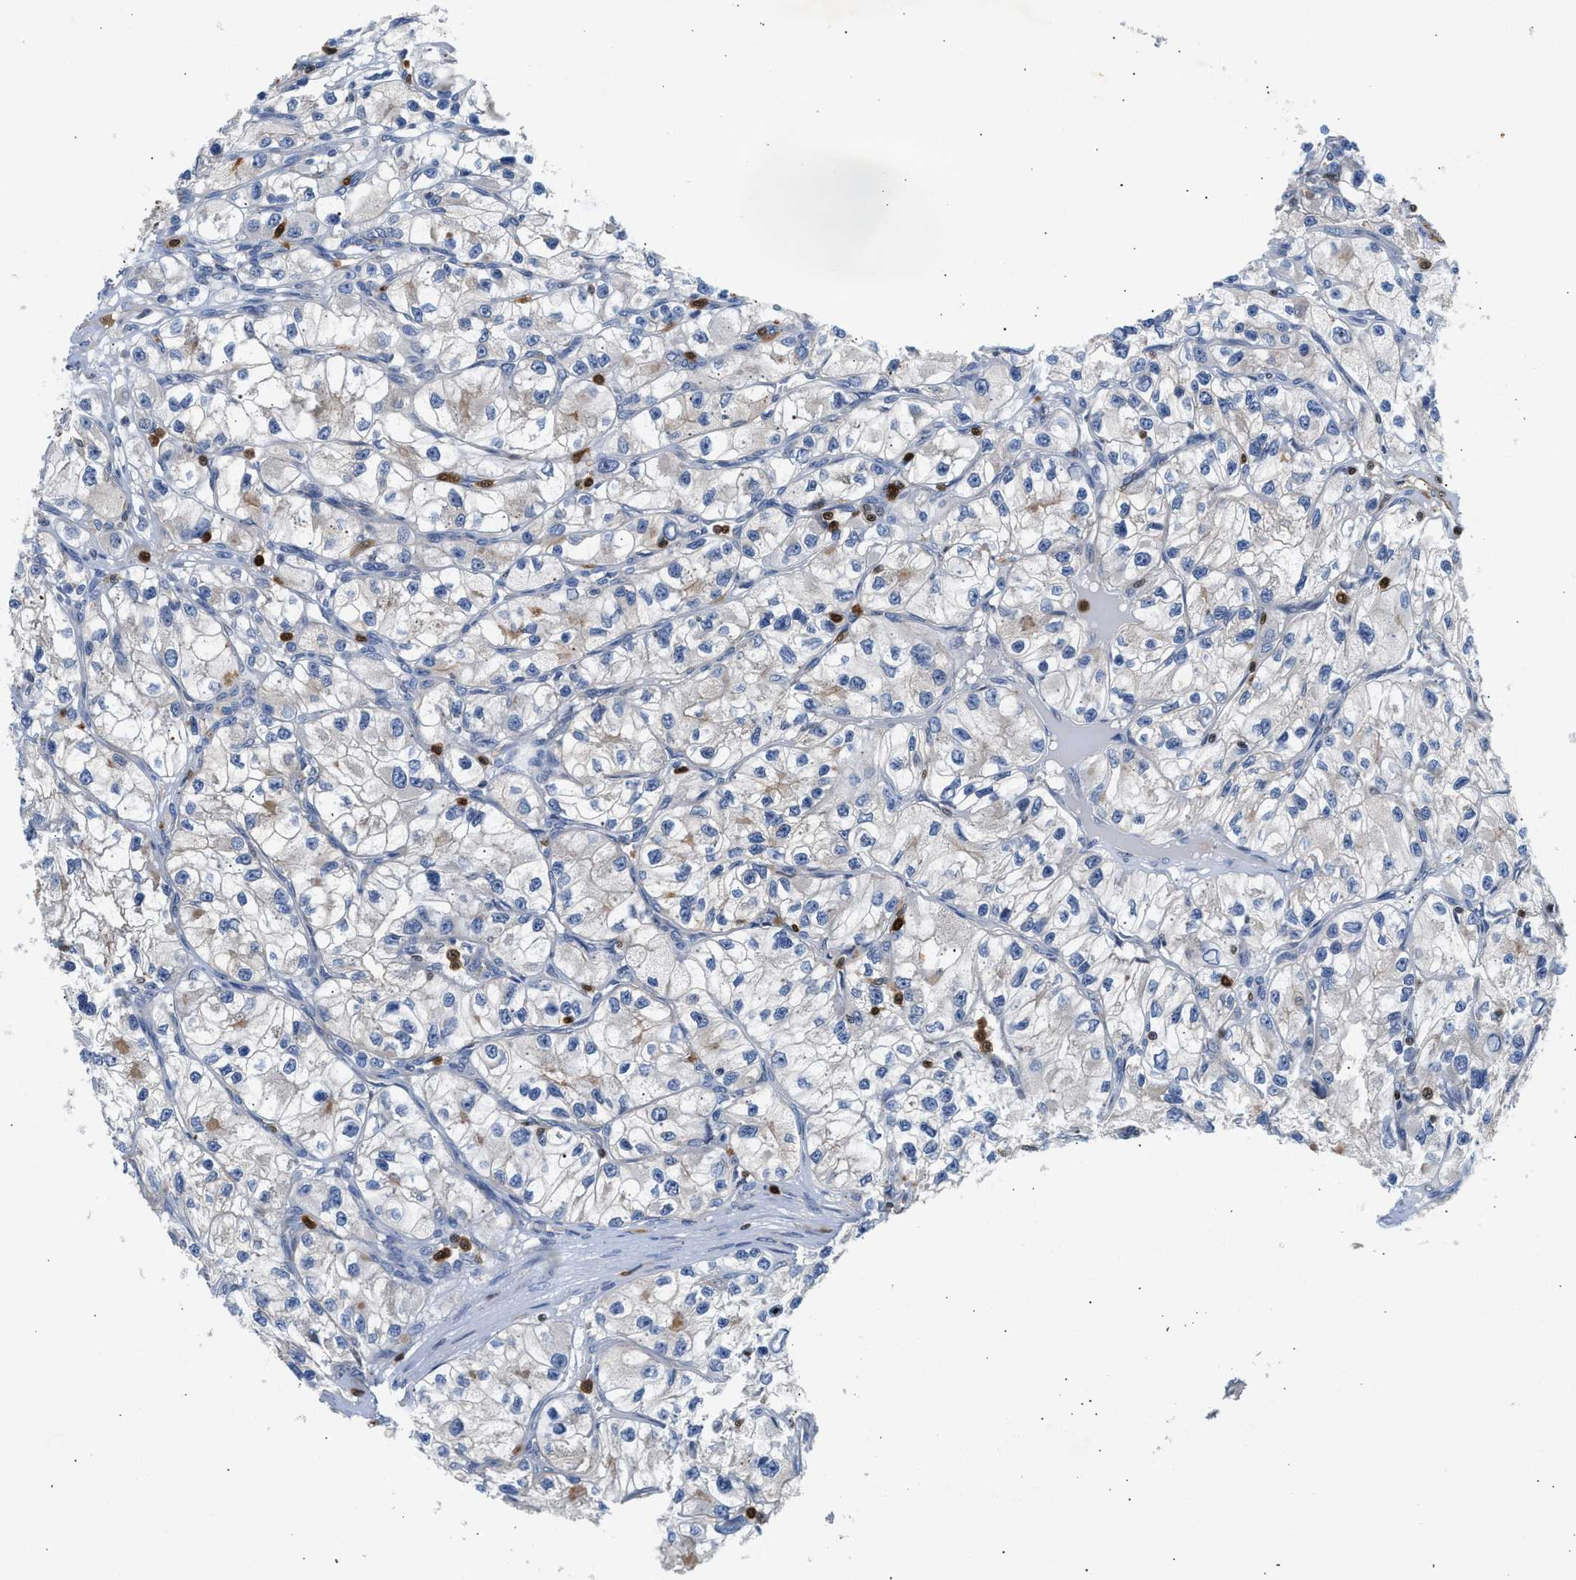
{"staining": {"intensity": "weak", "quantity": "<25%", "location": "cytoplasmic/membranous"}, "tissue": "renal cancer", "cell_type": "Tumor cells", "image_type": "cancer", "snomed": [{"axis": "morphology", "description": "Adenocarcinoma, NOS"}, {"axis": "topography", "description": "Kidney"}], "caption": "Immunohistochemistry image of neoplastic tissue: renal cancer stained with DAB (3,3'-diaminobenzidine) exhibits no significant protein staining in tumor cells.", "gene": "SLIT2", "patient": {"sex": "female", "age": 57}}